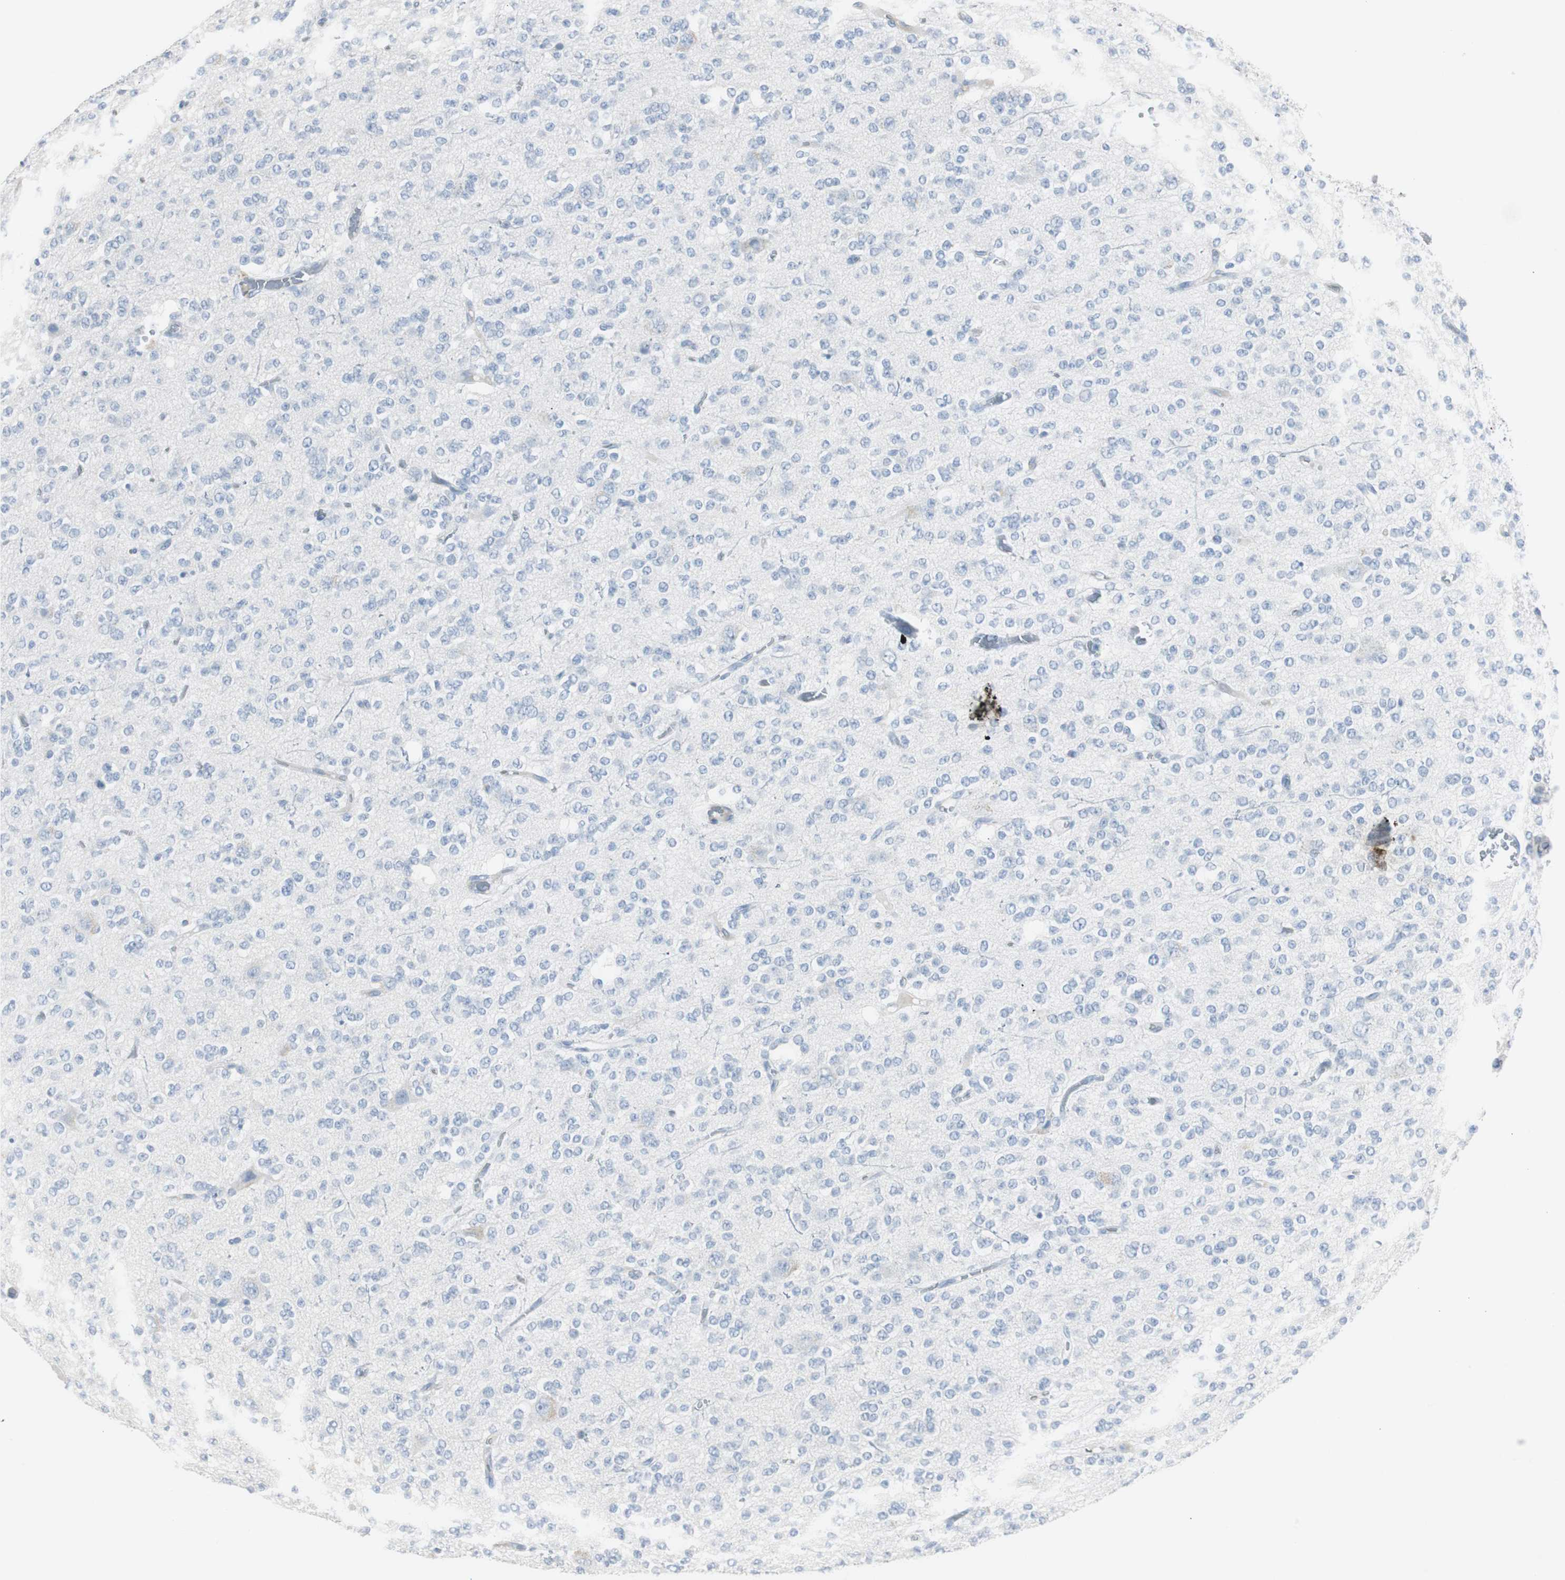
{"staining": {"intensity": "negative", "quantity": "none", "location": "none"}, "tissue": "glioma", "cell_type": "Tumor cells", "image_type": "cancer", "snomed": [{"axis": "morphology", "description": "Glioma, malignant, Low grade"}, {"axis": "topography", "description": "Brain"}], "caption": "The image demonstrates no significant staining in tumor cells of glioma.", "gene": "S100A7", "patient": {"sex": "male", "age": 38}}